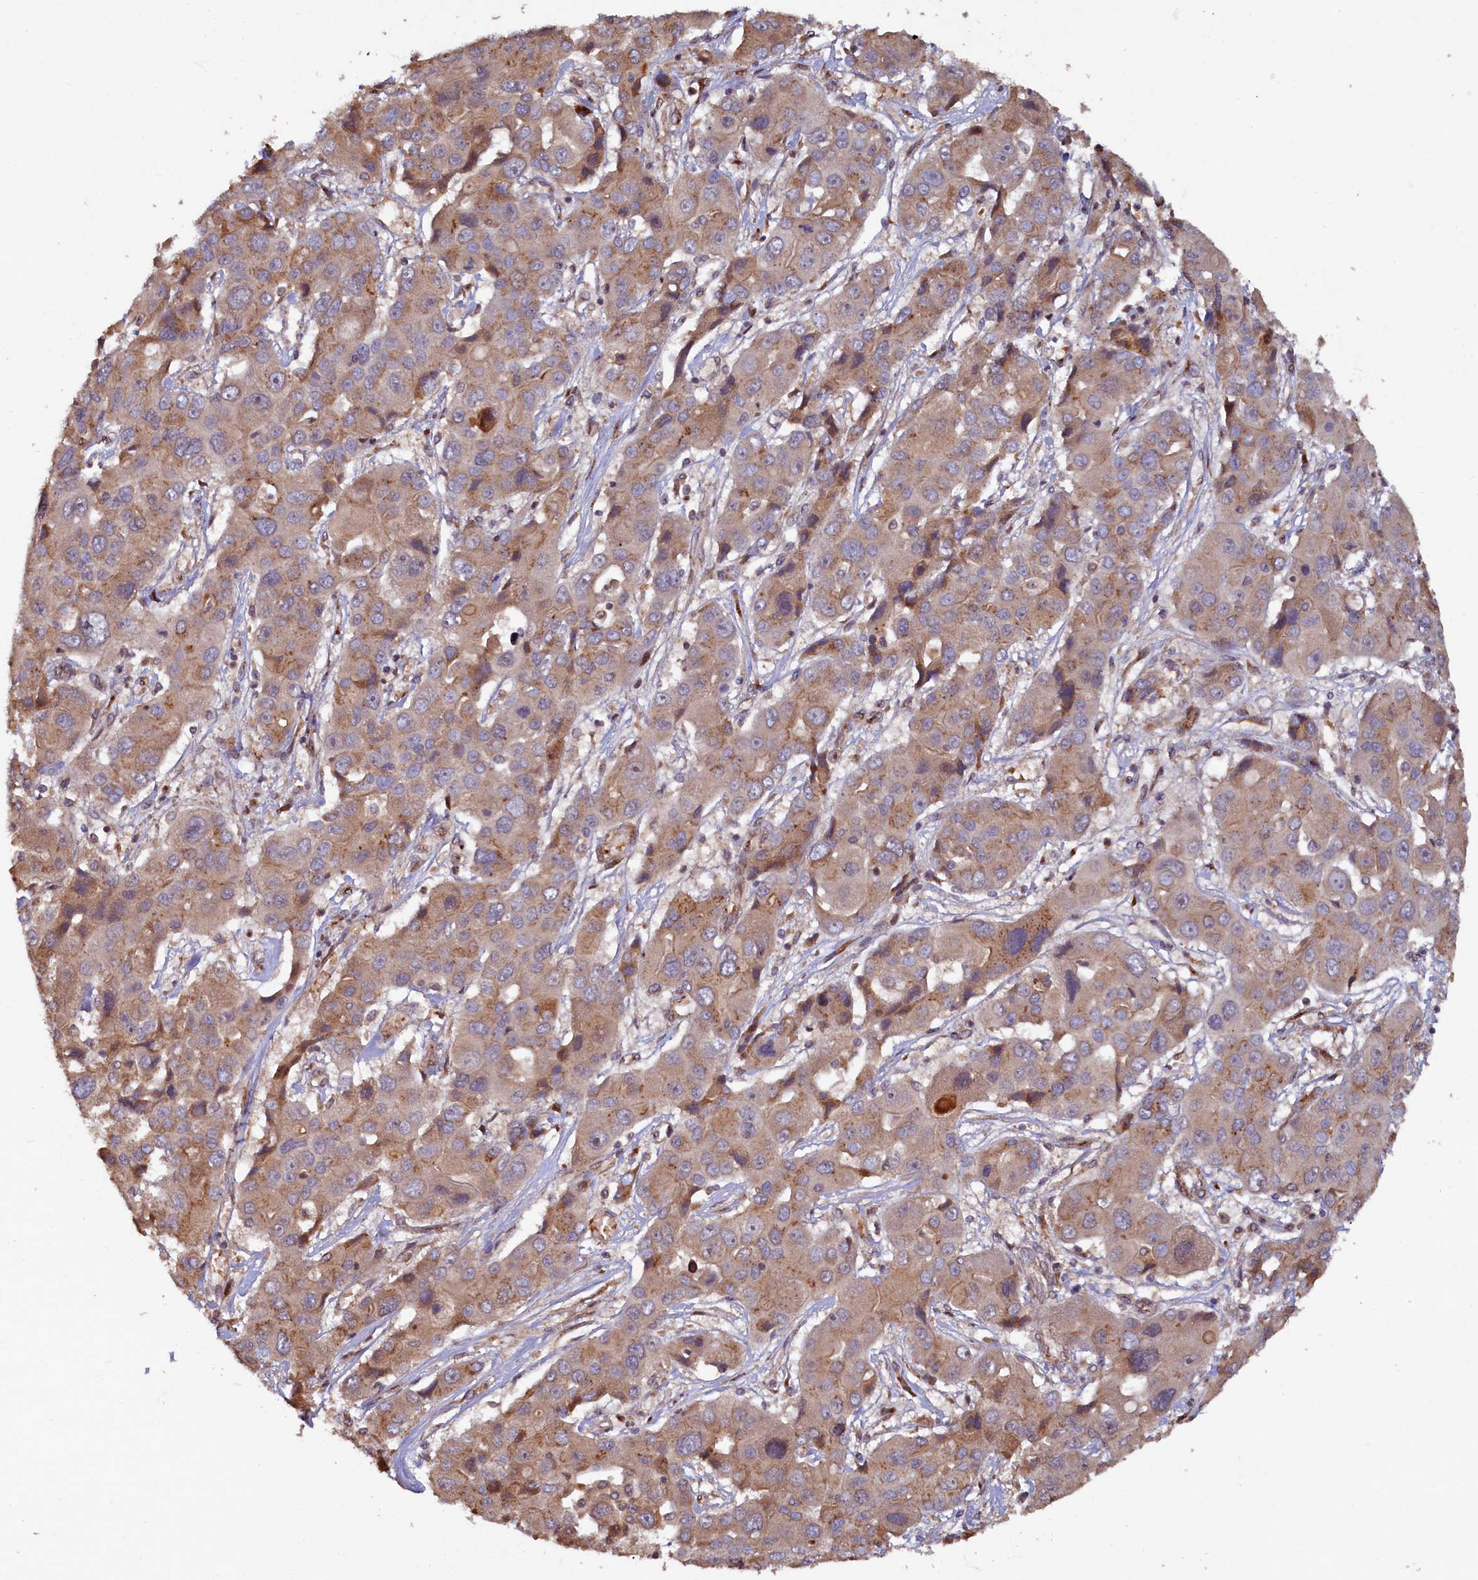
{"staining": {"intensity": "moderate", "quantity": ">75%", "location": "cytoplasmic/membranous"}, "tissue": "liver cancer", "cell_type": "Tumor cells", "image_type": "cancer", "snomed": [{"axis": "morphology", "description": "Cholangiocarcinoma"}, {"axis": "topography", "description": "Liver"}], "caption": "Brown immunohistochemical staining in liver cholangiocarcinoma shows moderate cytoplasmic/membranous expression in approximately >75% of tumor cells. The staining was performed using DAB, with brown indicating positive protein expression. Nuclei are stained blue with hematoxylin.", "gene": "TMEM181", "patient": {"sex": "male", "age": 67}}